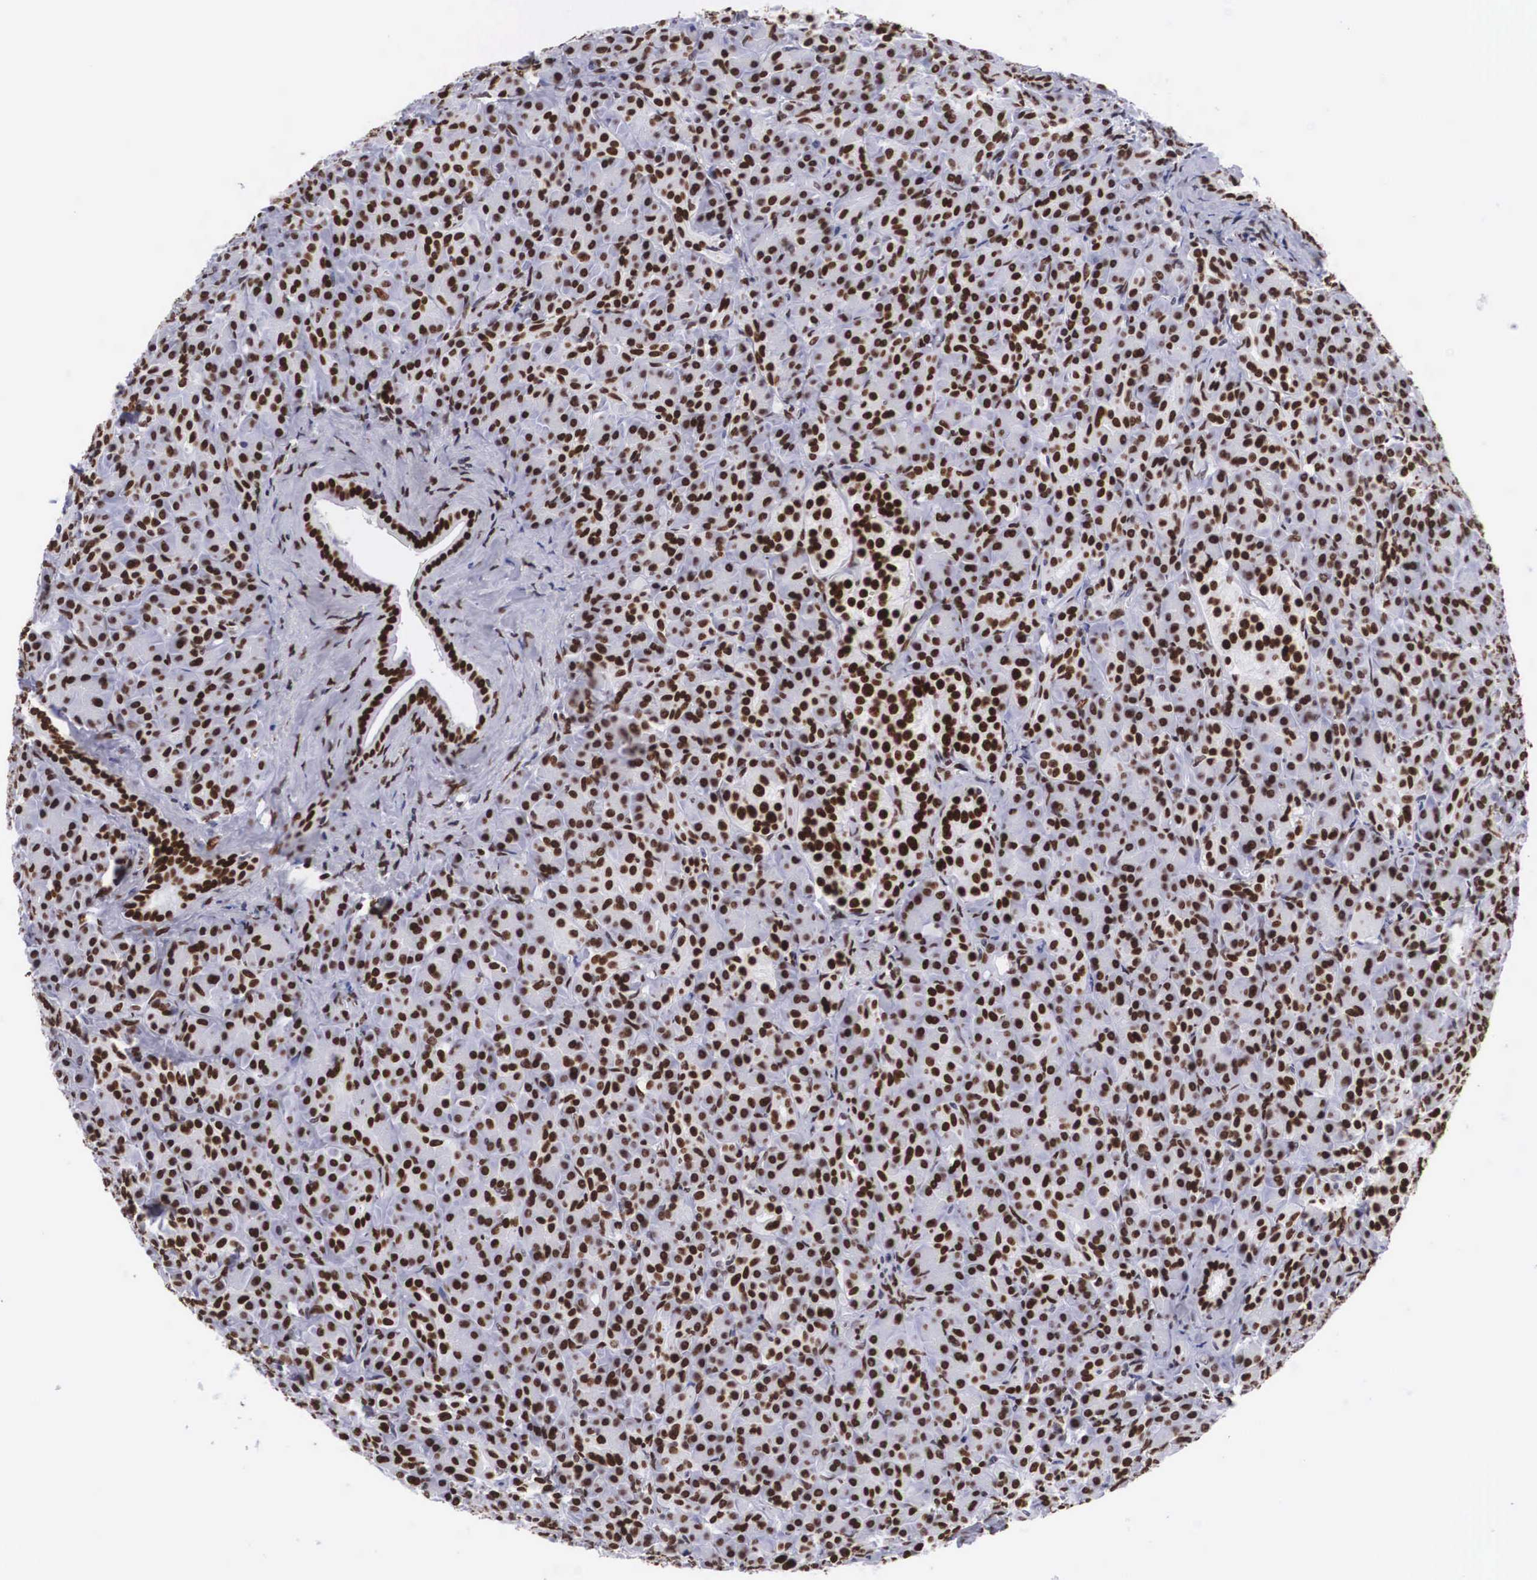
{"staining": {"intensity": "strong", "quantity": ">75%", "location": "nuclear"}, "tissue": "pancreas", "cell_type": "Exocrine glandular cells", "image_type": "normal", "snomed": [{"axis": "morphology", "description": "Normal tissue, NOS"}, {"axis": "topography", "description": "Lymph node"}, {"axis": "topography", "description": "Pancreas"}], "caption": "This is an image of immunohistochemistry staining of unremarkable pancreas, which shows strong expression in the nuclear of exocrine glandular cells.", "gene": "MECP2", "patient": {"sex": "male", "age": 59}}